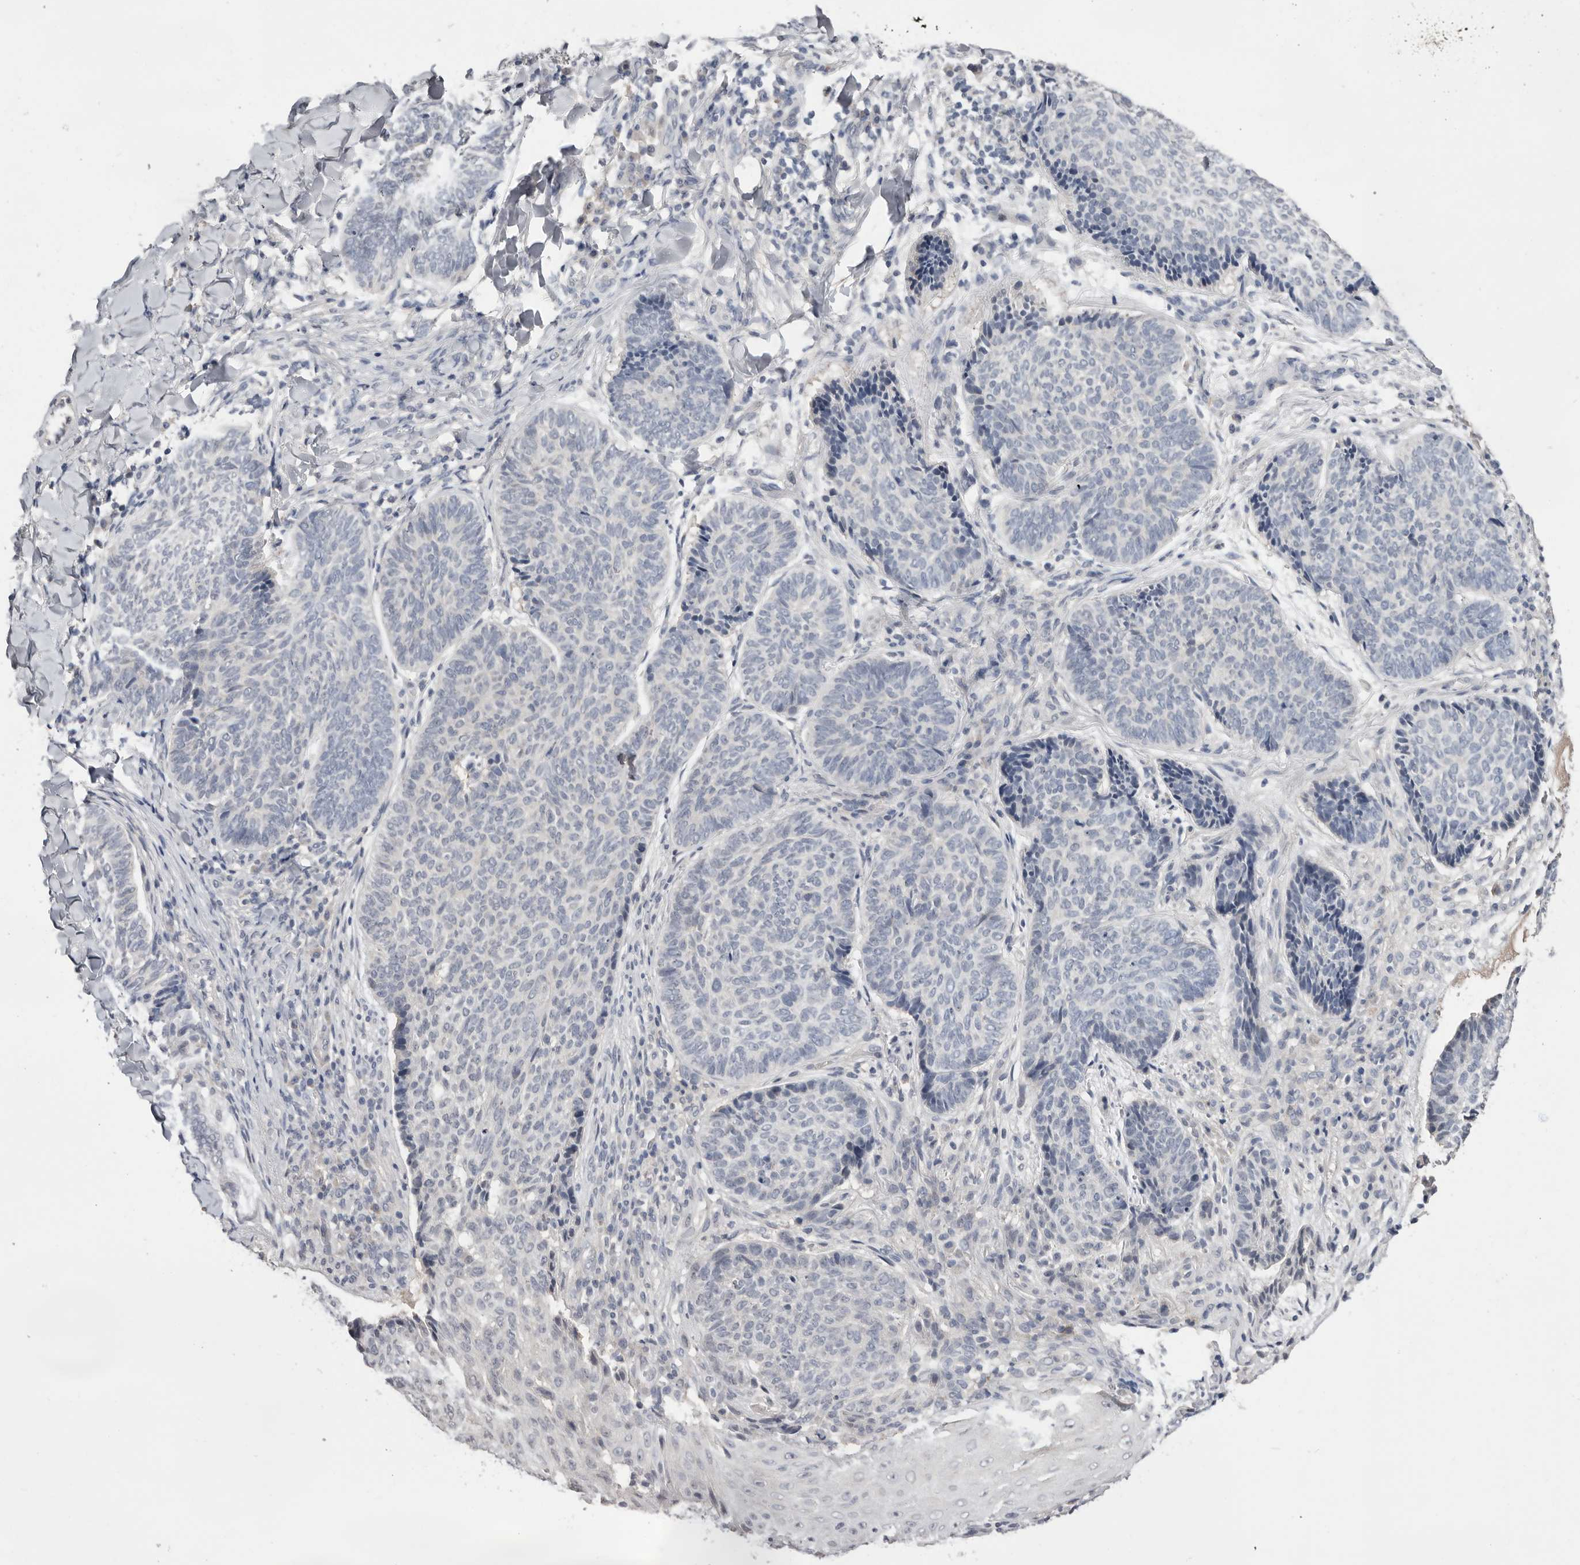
{"staining": {"intensity": "negative", "quantity": "none", "location": "none"}, "tissue": "skin cancer", "cell_type": "Tumor cells", "image_type": "cancer", "snomed": [{"axis": "morphology", "description": "Normal tissue, NOS"}, {"axis": "morphology", "description": "Basal cell carcinoma"}, {"axis": "topography", "description": "Skin"}], "caption": "This photomicrograph is of skin cancer (basal cell carcinoma) stained with immunohistochemistry to label a protein in brown with the nuclei are counter-stained blue. There is no positivity in tumor cells. (DAB (3,3'-diaminobenzidine) immunohistochemistry with hematoxylin counter stain).", "gene": "DOP1A", "patient": {"sex": "male", "age": 50}}